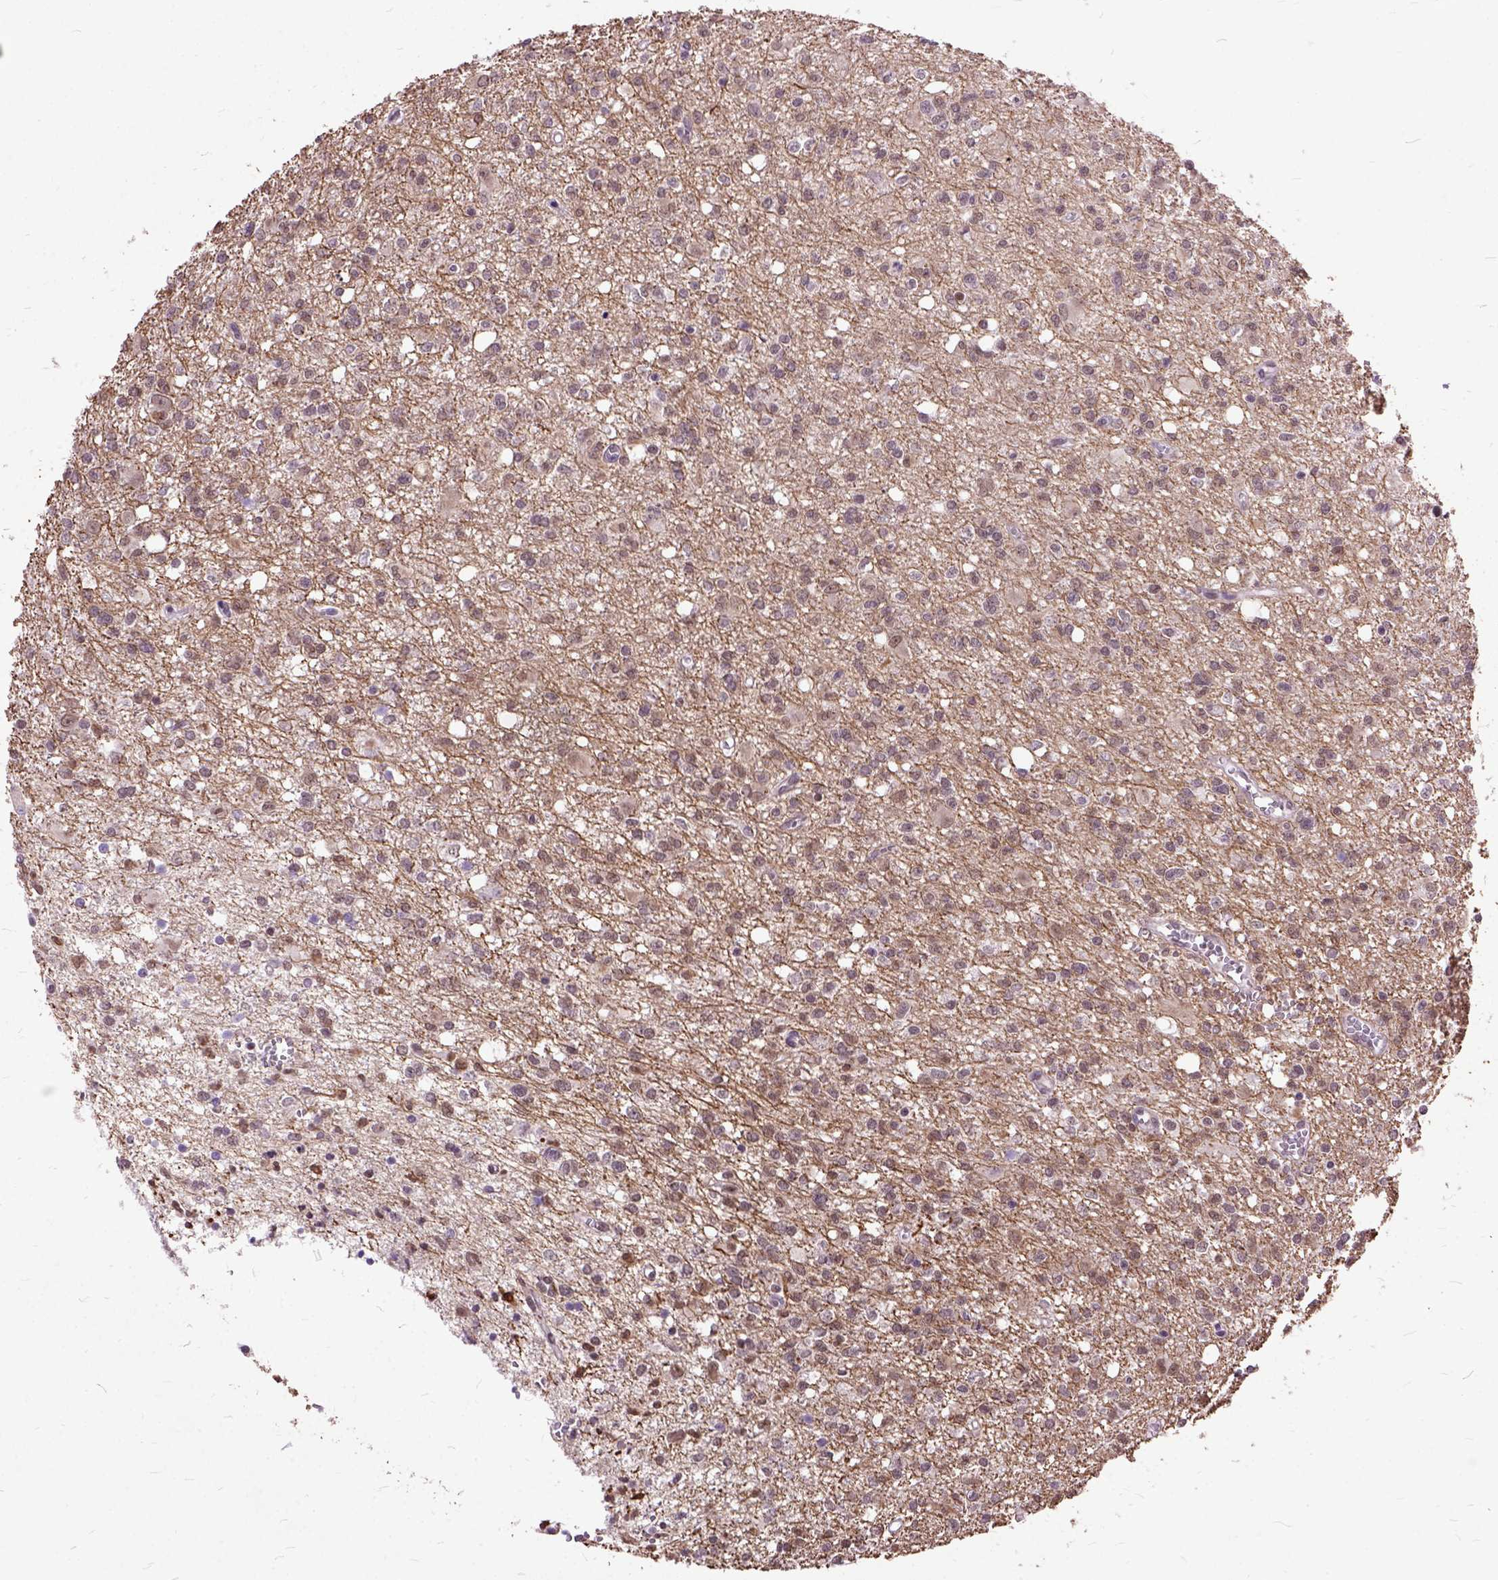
{"staining": {"intensity": "negative", "quantity": "none", "location": "none"}, "tissue": "glioma", "cell_type": "Tumor cells", "image_type": "cancer", "snomed": [{"axis": "morphology", "description": "Glioma, malignant, Low grade"}, {"axis": "topography", "description": "Brain"}], "caption": "This is a photomicrograph of immunohistochemistry staining of glioma, which shows no staining in tumor cells.", "gene": "ORC5", "patient": {"sex": "male", "age": 64}}